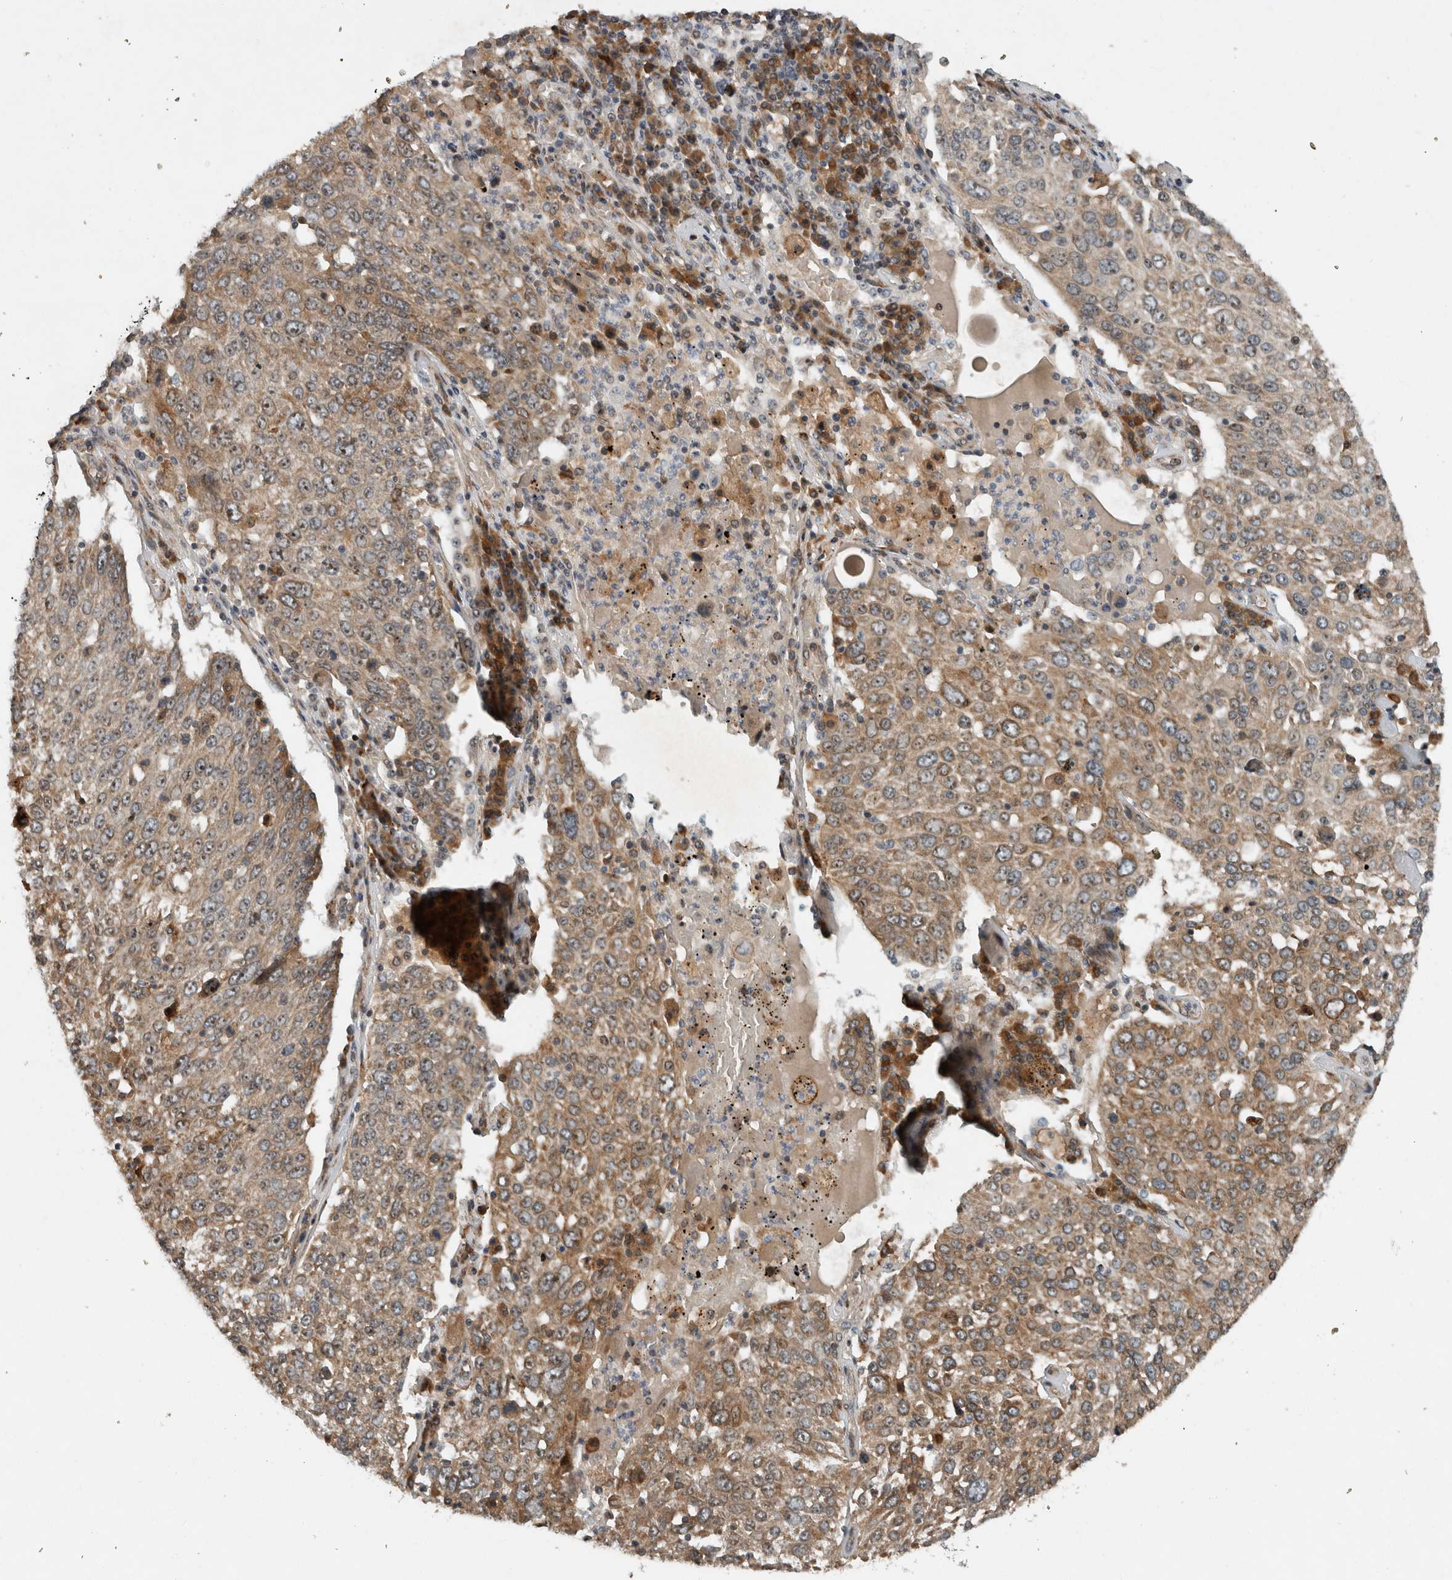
{"staining": {"intensity": "moderate", "quantity": ">75%", "location": "cytoplasmic/membranous,nuclear"}, "tissue": "lung cancer", "cell_type": "Tumor cells", "image_type": "cancer", "snomed": [{"axis": "morphology", "description": "Squamous cell carcinoma, NOS"}, {"axis": "topography", "description": "Lung"}], "caption": "This is an image of immunohistochemistry staining of lung squamous cell carcinoma, which shows moderate staining in the cytoplasmic/membranous and nuclear of tumor cells.", "gene": "GPR137B", "patient": {"sex": "male", "age": 65}}